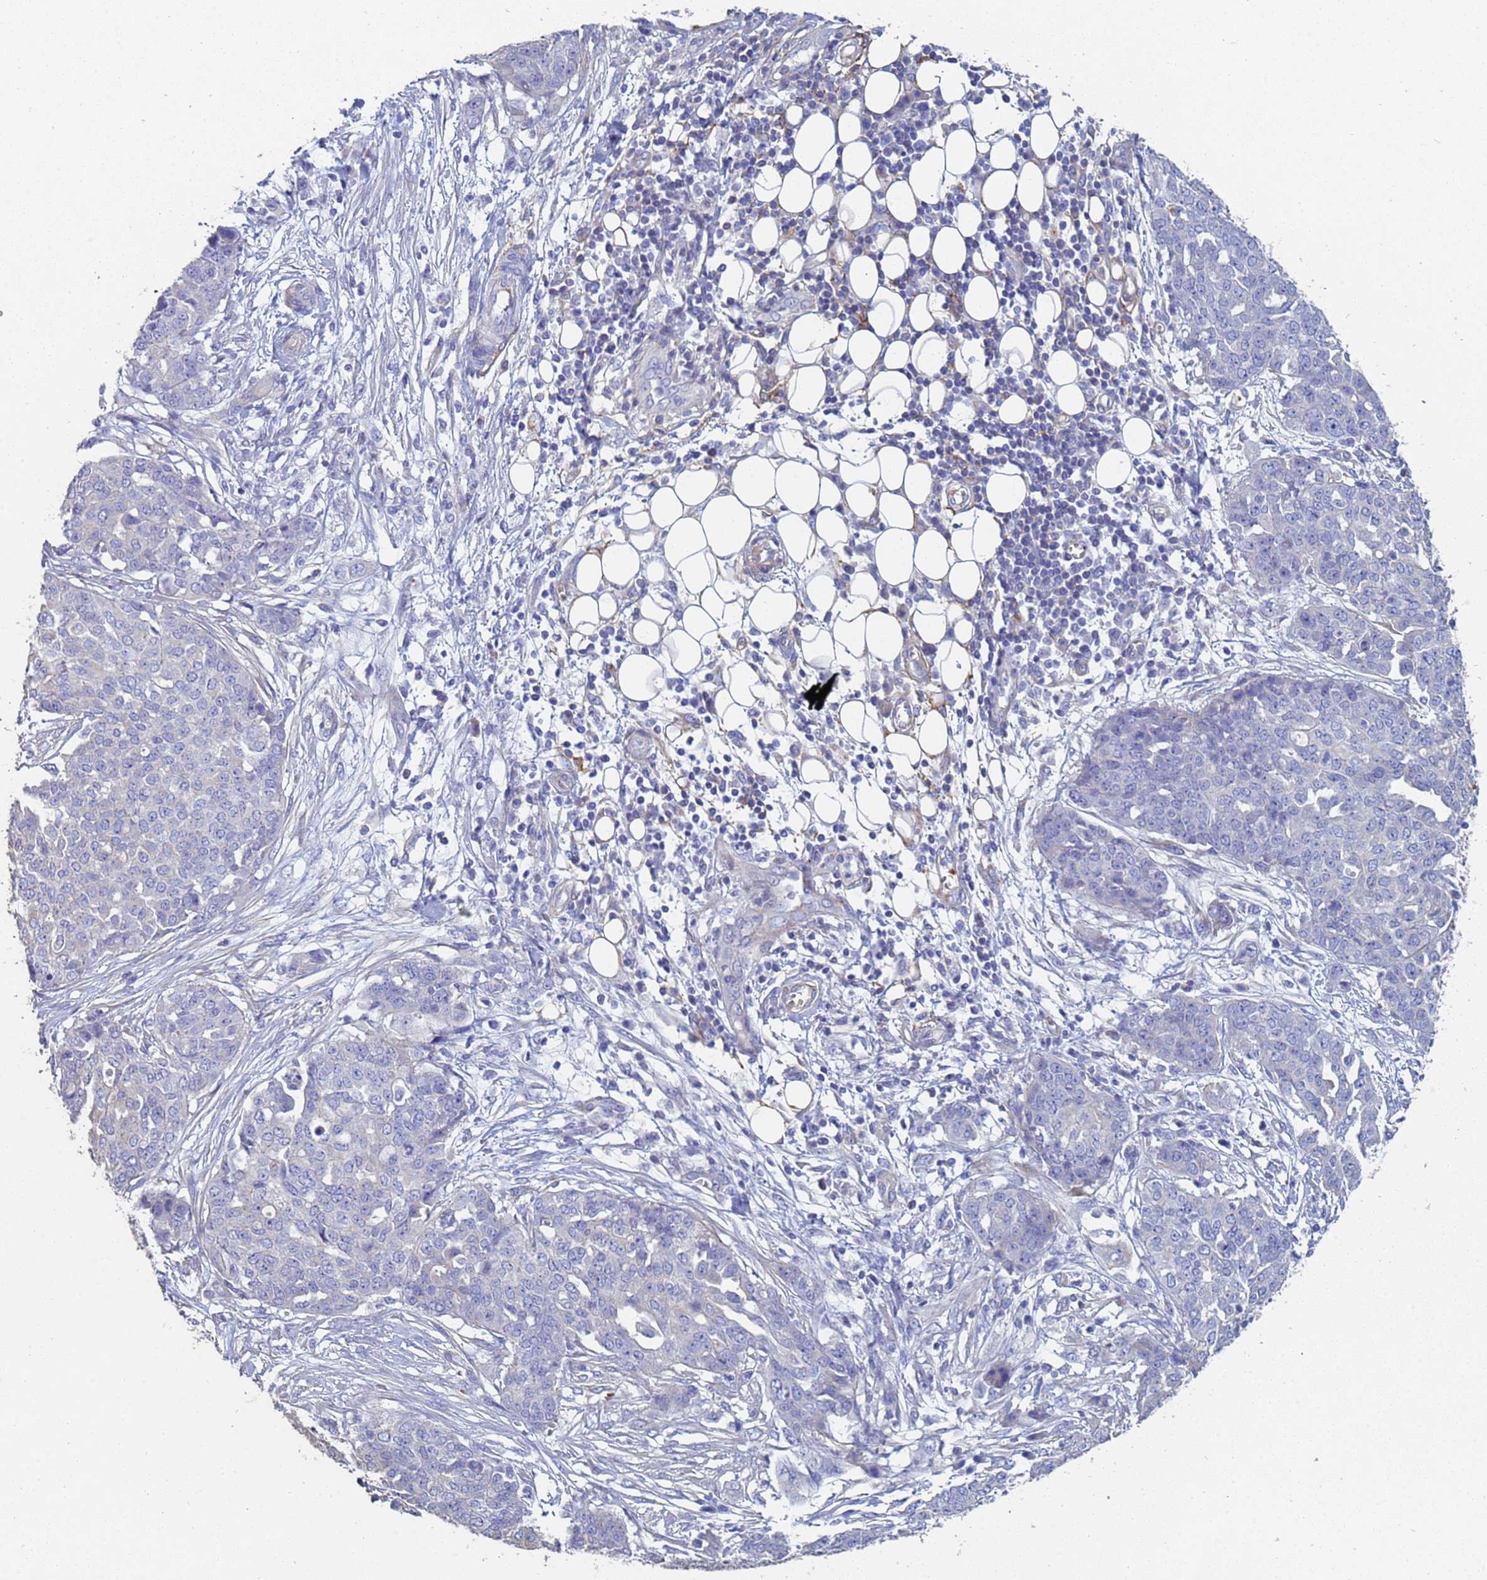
{"staining": {"intensity": "negative", "quantity": "none", "location": "none"}, "tissue": "ovarian cancer", "cell_type": "Tumor cells", "image_type": "cancer", "snomed": [{"axis": "morphology", "description": "Cystadenocarcinoma, serous, NOS"}, {"axis": "topography", "description": "Soft tissue"}, {"axis": "topography", "description": "Ovary"}], "caption": "IHC histopathology image of neoplastic tissue: serous cystadenocarcinoma (ovarian) stained with DAB (3,3'-diaminobenzidine) exhibits no significant protein positivity in tumor cells. (DAB IHC, high magnification).", "gene": "ABCA8", "patient": {"sex": "female", "age": 57}}